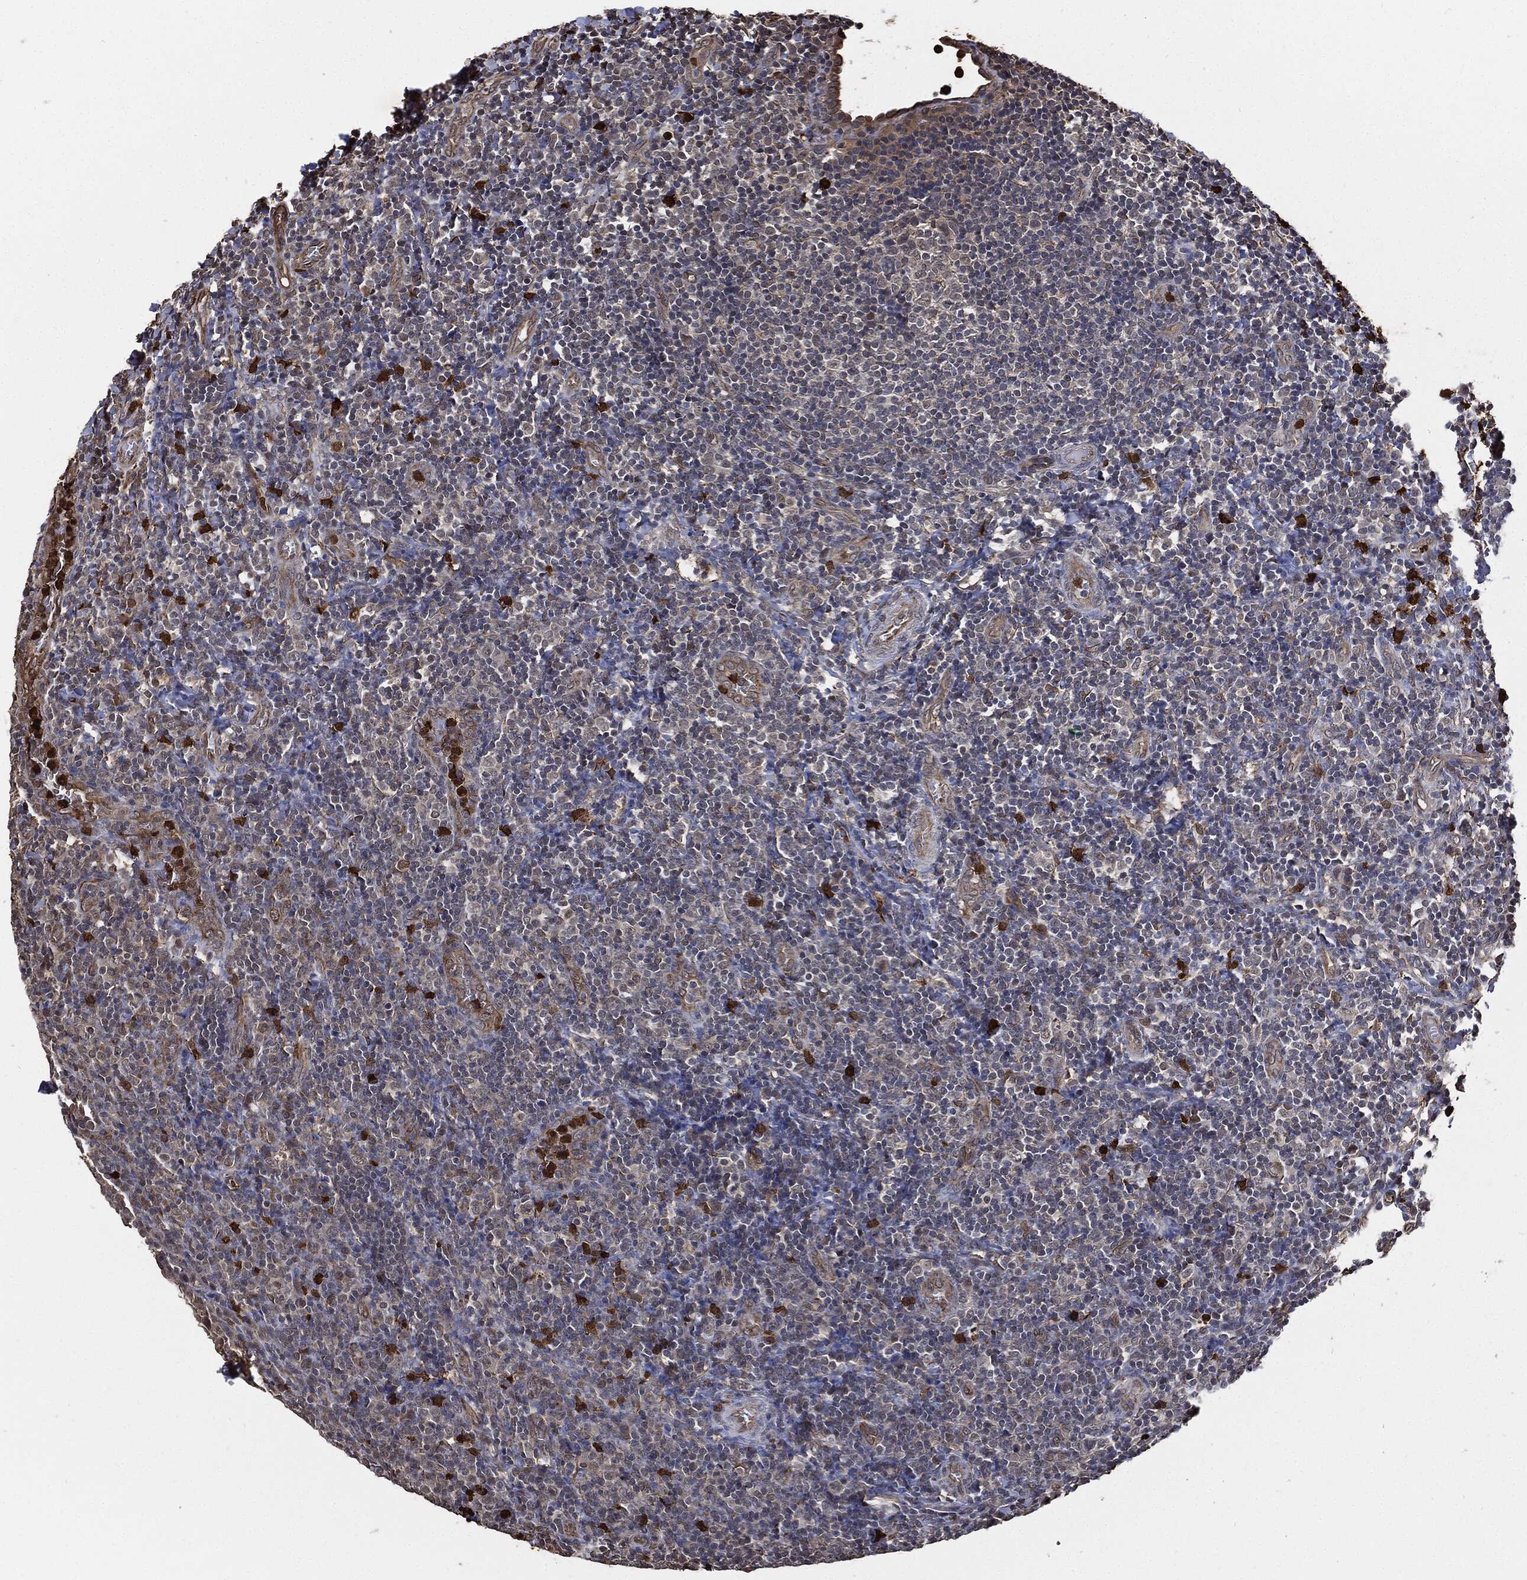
{"staining": {"intensity": "negative", "quantity": "none", "location": "none"}, "tissue": "tonsil", "cell_type": "Germinal center cells", "image_type": "normal", "snomed": [{"axis": "morphology", "description": "Normal tissue, NOS"}, {"axis": "topography", "description": "Tonsil"}], "caption": "A high-resolution photomicrograph shows immunohistochemistry (IHC) staining of unremarkable tonsil, which reveals no significant staining in germinal center cells.", "gene": "S100A9", "patient": {"sex": "female", "age": 5}}